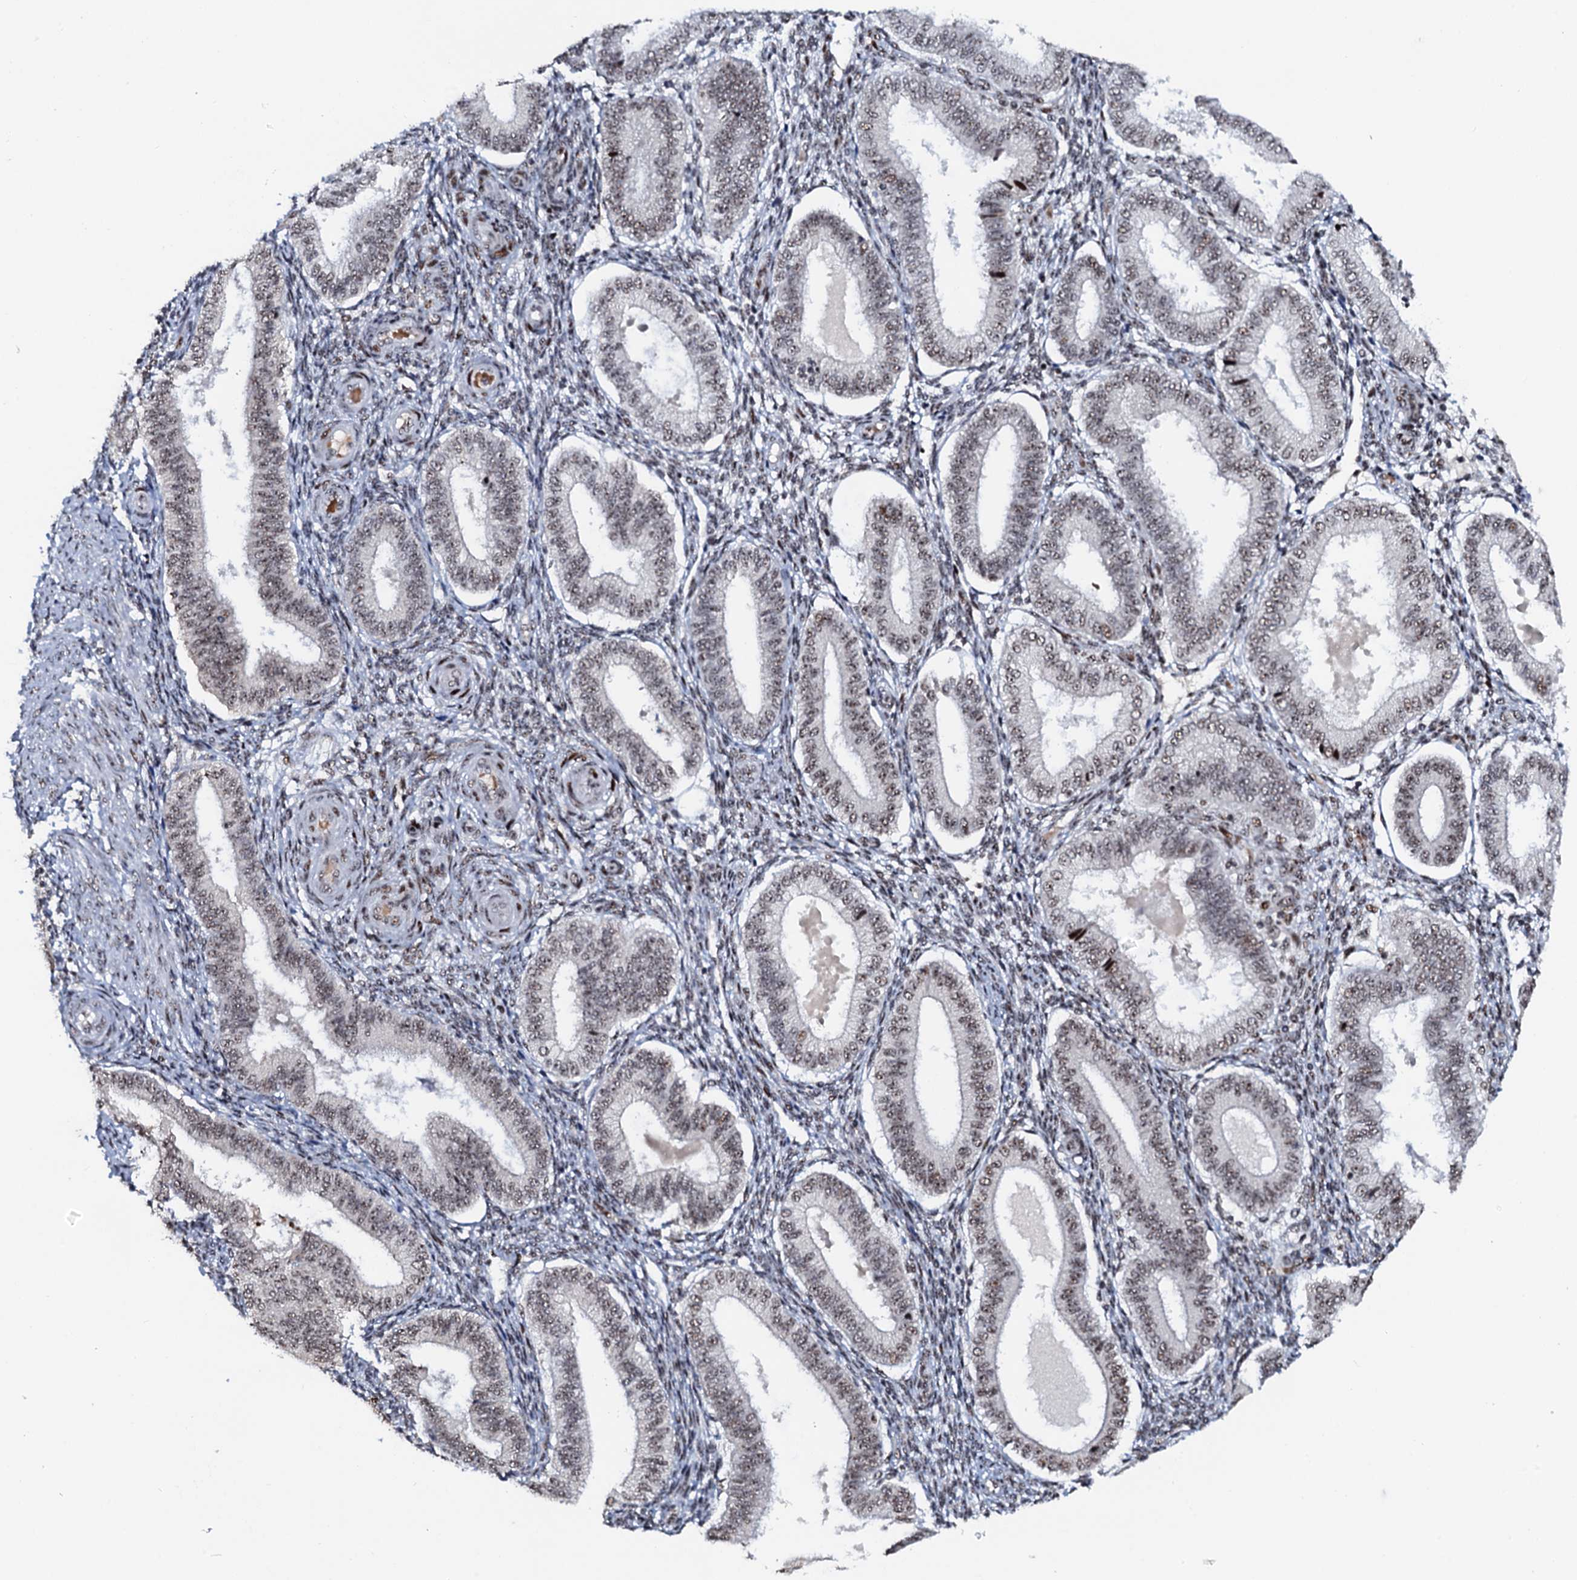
{"staining": {"intensity": "moderate", "quantity": "25%-75%", "location": "nuclear"}, "tissue": "endometrium", "cell_type": "Cells in endometrial stroma", "image_type": "normal", "snomed": [{"axis": "morphology", "description": "Normal tissue, NOS"}, {"axis": "topography", "description": "Endometrium"}], "caption": "The micrograph reveals staining of benign endometrium, revealing moderate nuclear protein positivity (brown color) within cells in endometrial stroma.", "gene": "NEUROG3", "patient": {"sex": "female", "age": 39}}